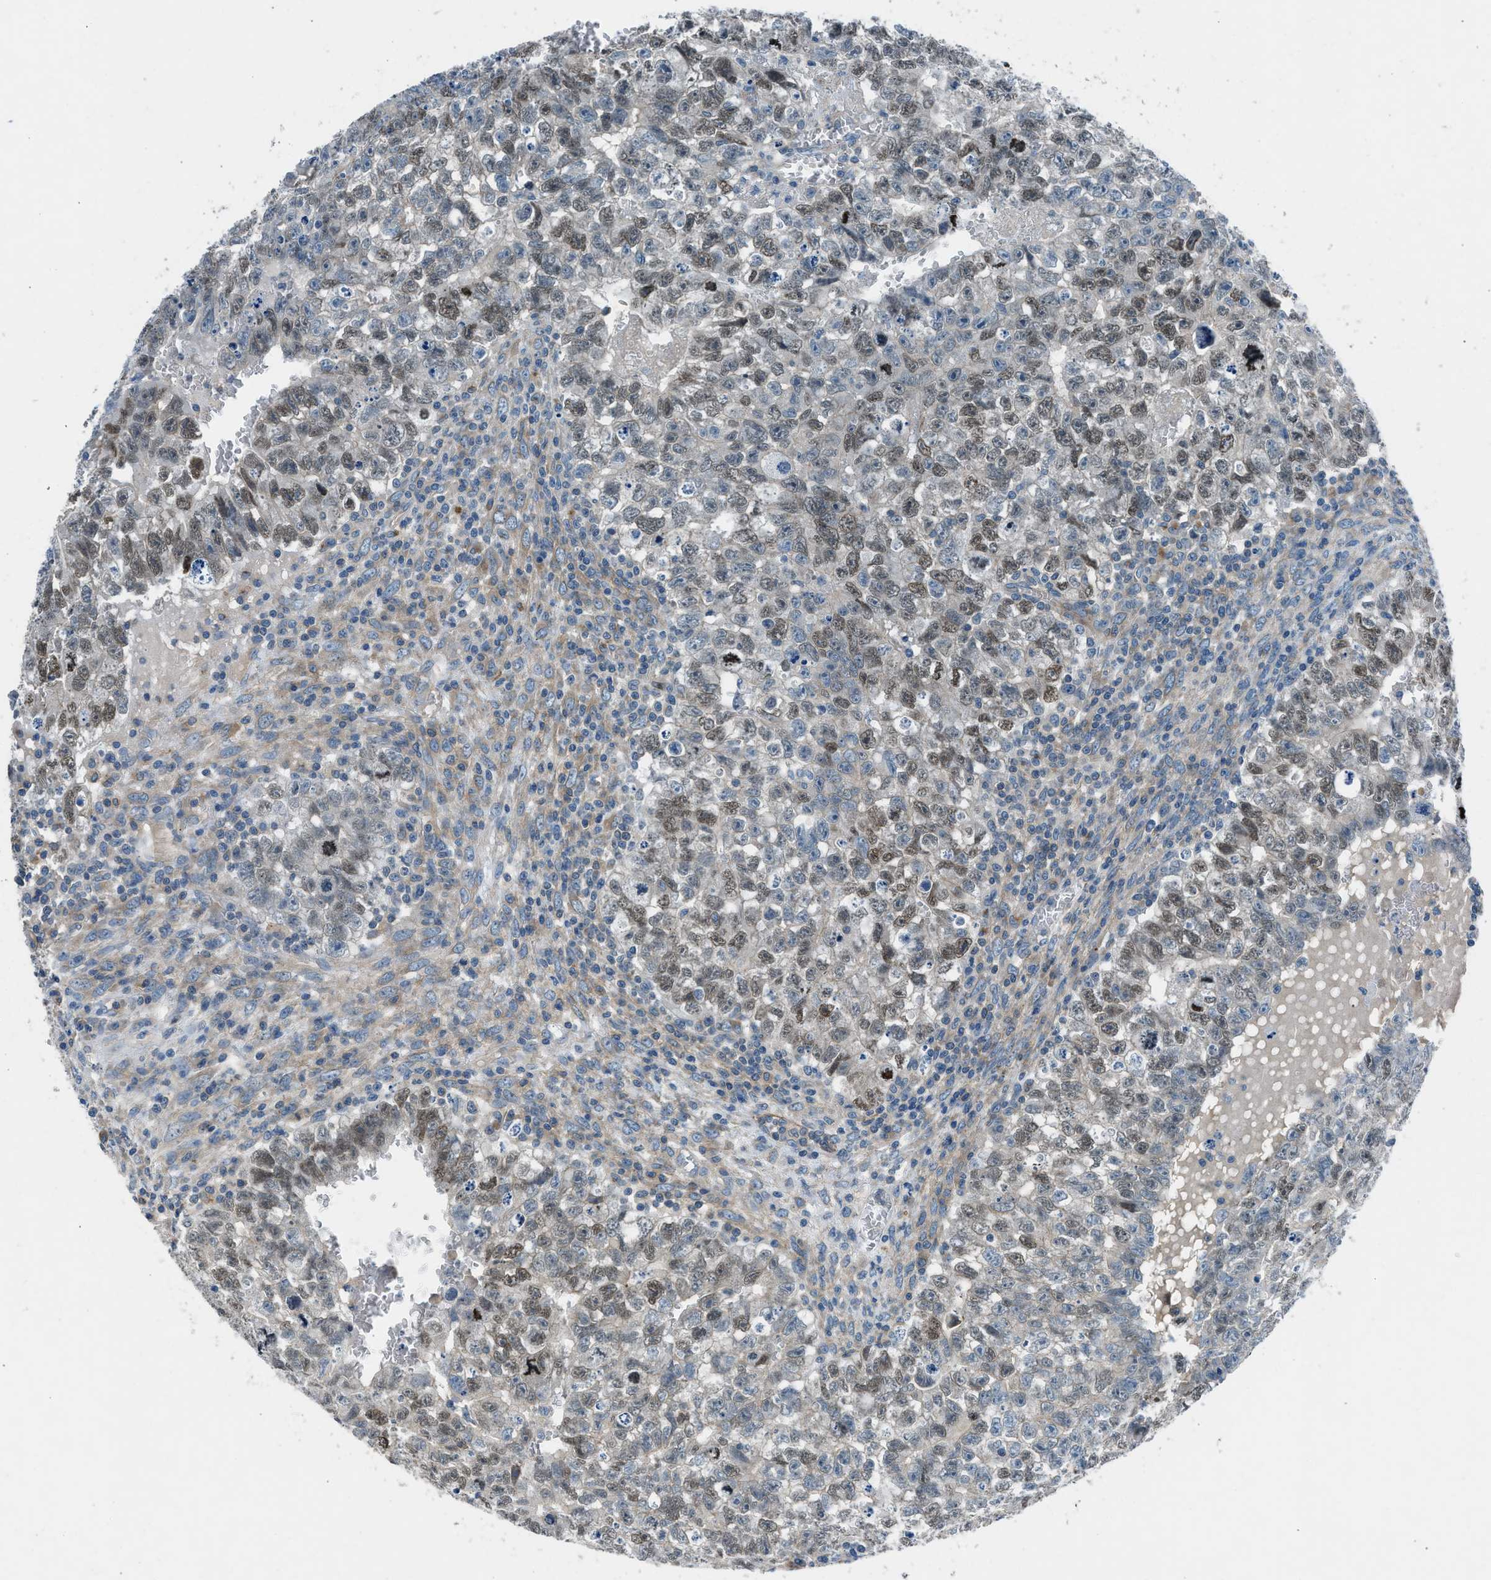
{"staining": {"intensity": "weak", "quantity": "25%-75%", "location": "nuclear"}, "tissue": "testis cancer", "cell_type": "Tumor cells", "image_type": "cancer", "snomed": [{"axis": "morphology", "description": "Seminoma, NOS"}, {"axis": "morphology", "description": "Carcinoma, Embryonal, NOS"}, {"axis": "topography", "description": "Testis"}], "caption": "The photomicrograph displays immunohistochemical staining of testis embryonal carcinoma. There is weak nuclear staining is appreciated in approximately 25%-75% of tumor cells.", "gene": "BMP1", "patient": {"sex": "male", "age": 38}}